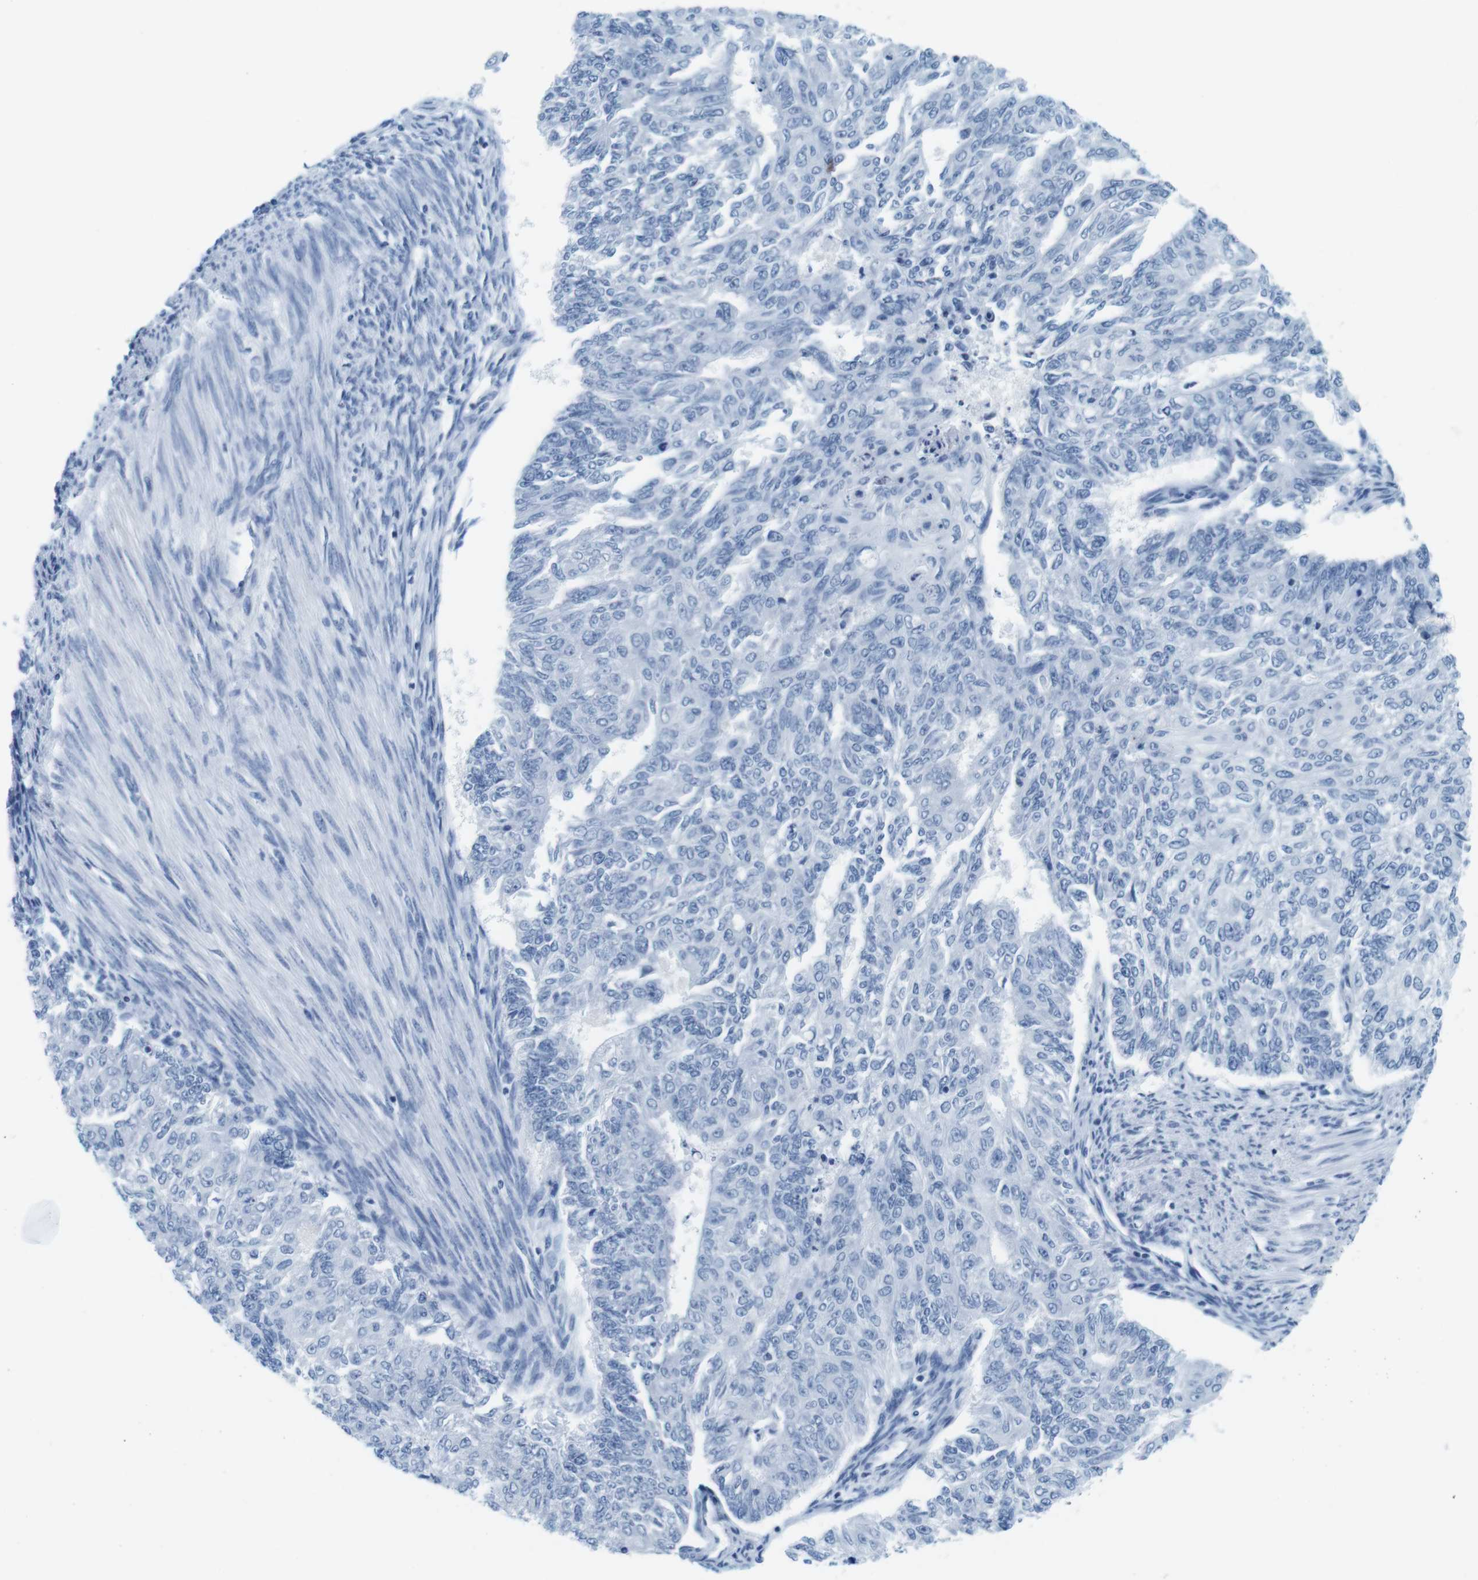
{"staining": {"intensity": "negative", "quantity": "none", "location": "none"}, "tissue": "endometrial cancer", "cell_type": "Tumor cells", "image_type": "cancer", "snomed": [{"axis": "morphology", "description": "Adenocarcinoma, NOS"}, {"axis": "topography", "description": "Endometrium"}], "caption": "The immunohistochemistry histopathology image has no significant expression in tumor cells of endometrial cancer tissue.", "gene": "CYP2C9", "patient": {"sex": "female", "age": 32}}